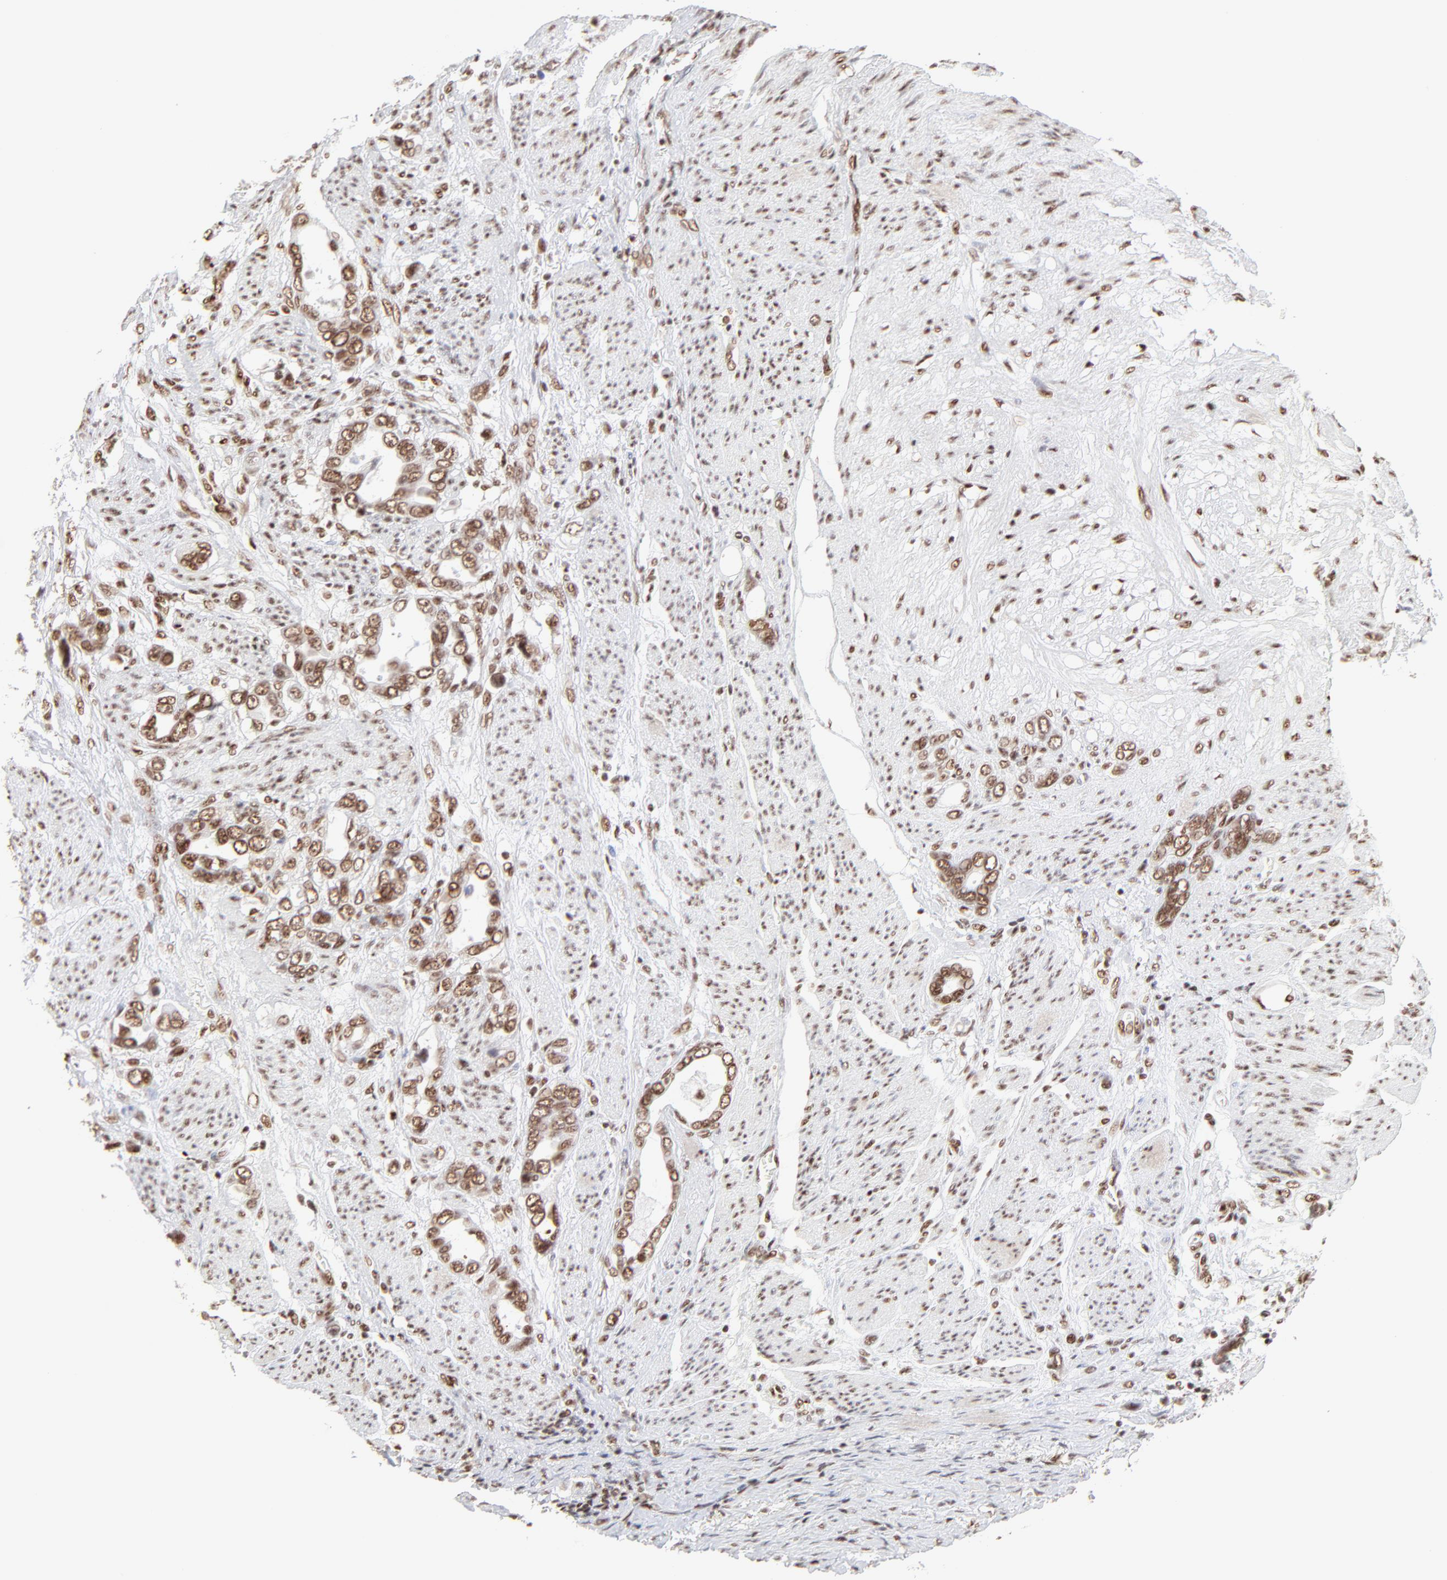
{"staining": {"intensity": "moderate", "quantity": ">75%", "location": "nuclear"}, "tissue": "stomach cancer", "cell_type": "Tumor cells", "image_type": "cancer", "snomed": [{"axis": "morphology", "description": "Adenocarcinoma, NOS"}, {"axis": "topography", "description": "Stomach"}], "caption": "Immunohistochemistry image of neoplastic tissue: stomach cancer stained using immunohistochemistry reveals medium levels of moderate protein expression localized specifically in the nuclear of tumor cells, appearing as a nuclear brown color.", "gene": "TARDBP", "patient": {"sex": "male", "age": 78}}